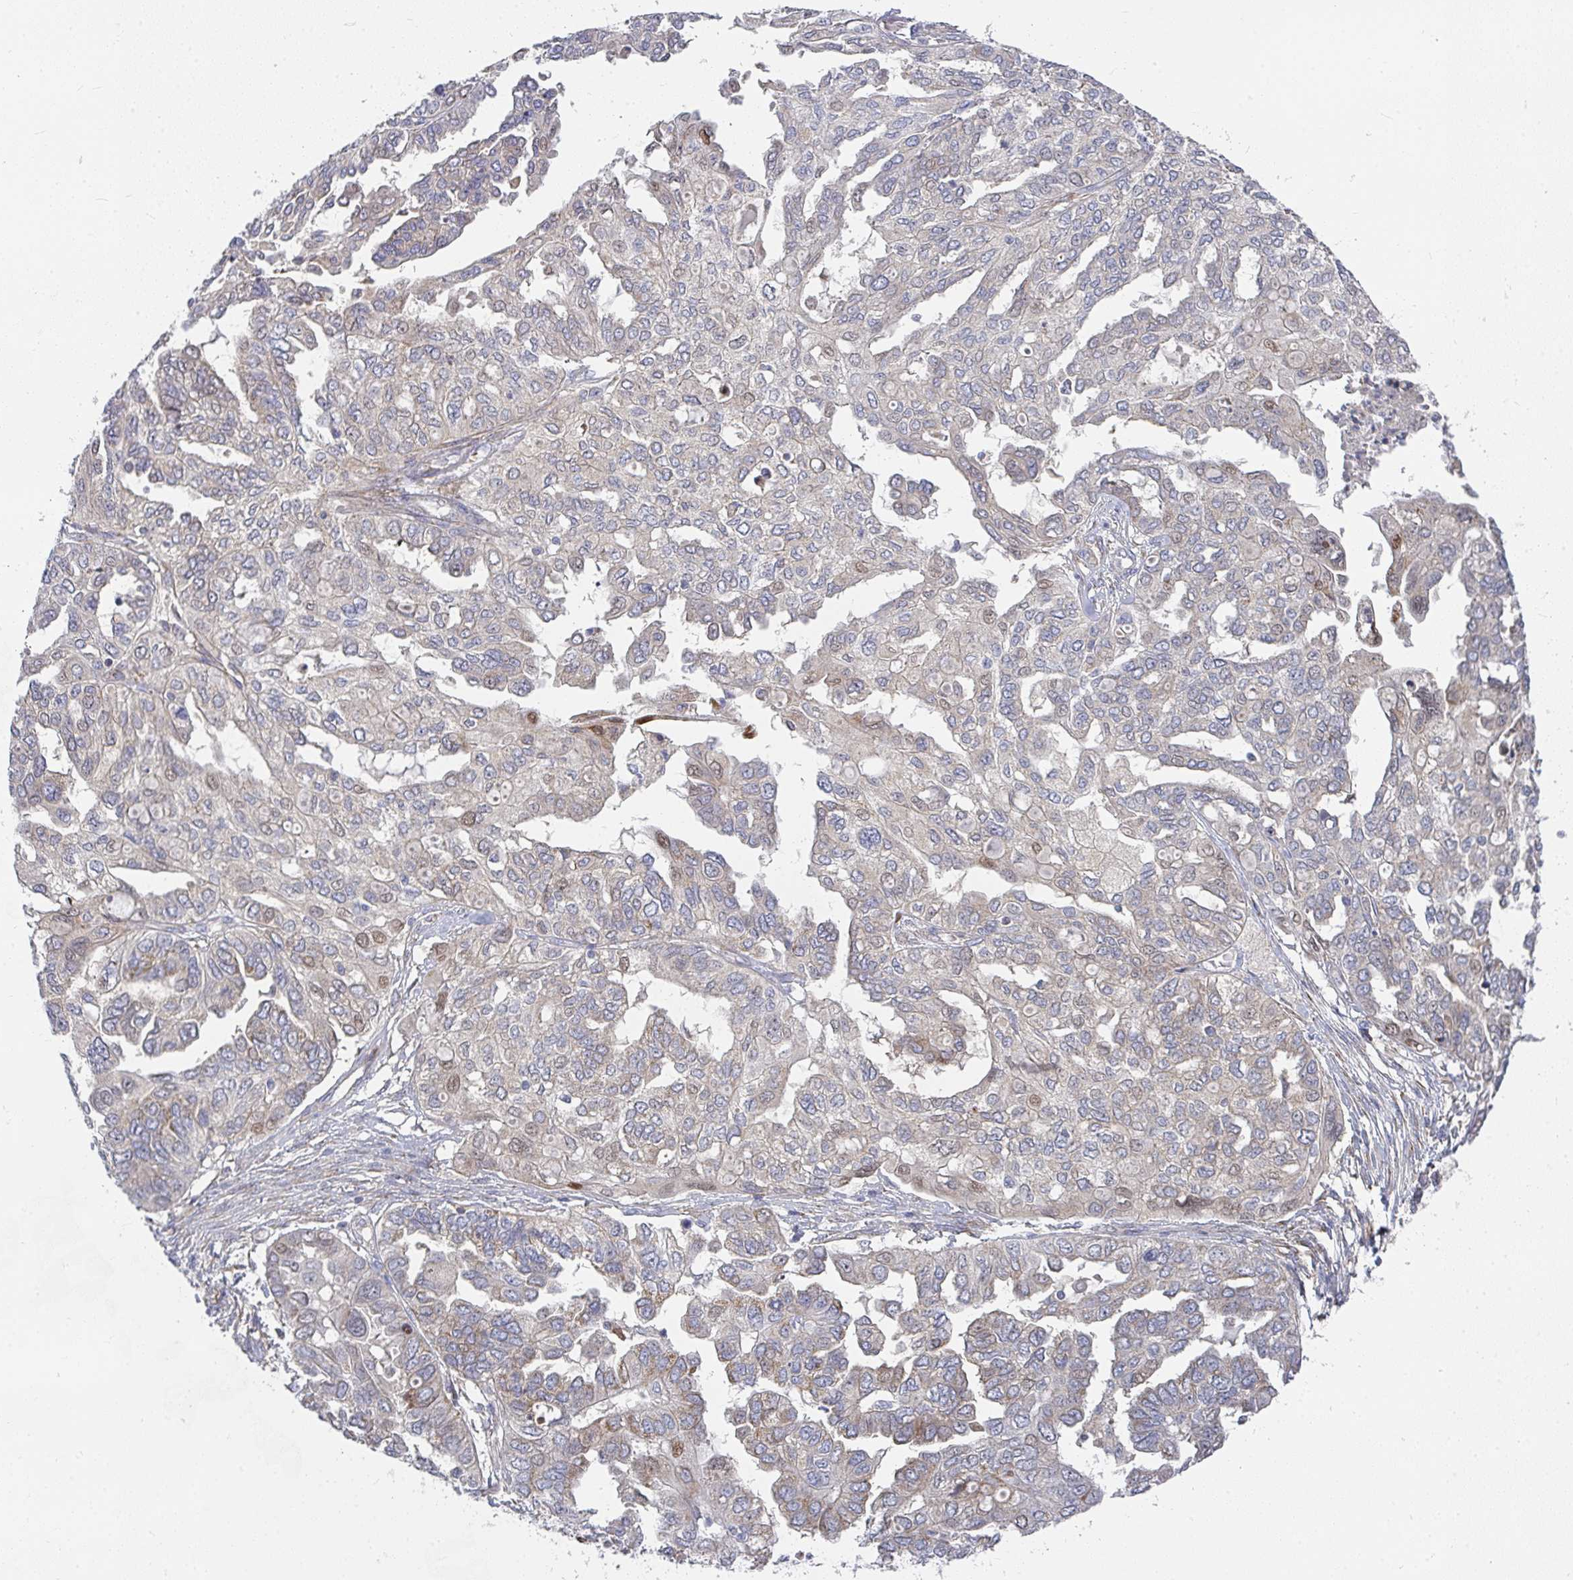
{"staining": {"intensity": "moderate", "quantity": "<25%", "location": "cytoplasmic/membranous,nuclear"}, "tissue": "ovarian cancer", "cell_type": "Tumor cells", "image_type": "cancer", "snomed": [{"axis": "morphology", "description": "Cystadenocarcinoma, serous, NOS"}, {"axis": "topography", "description": "Ovary"}], "caption": "Immunohistochemical staining of human ovarian serous cystadenocarcinoma displays low levels of moderate cytoplasmic/membranous and nuclear expression in approximately <25% of tumor cells. The protein of interest is stained brown, and the nuclei are stained in blue (DAB IHC with brightfield microscopy, high magnification).", "gene": "RHEBL1", "patient": {"sex": "female", "age": 53}}